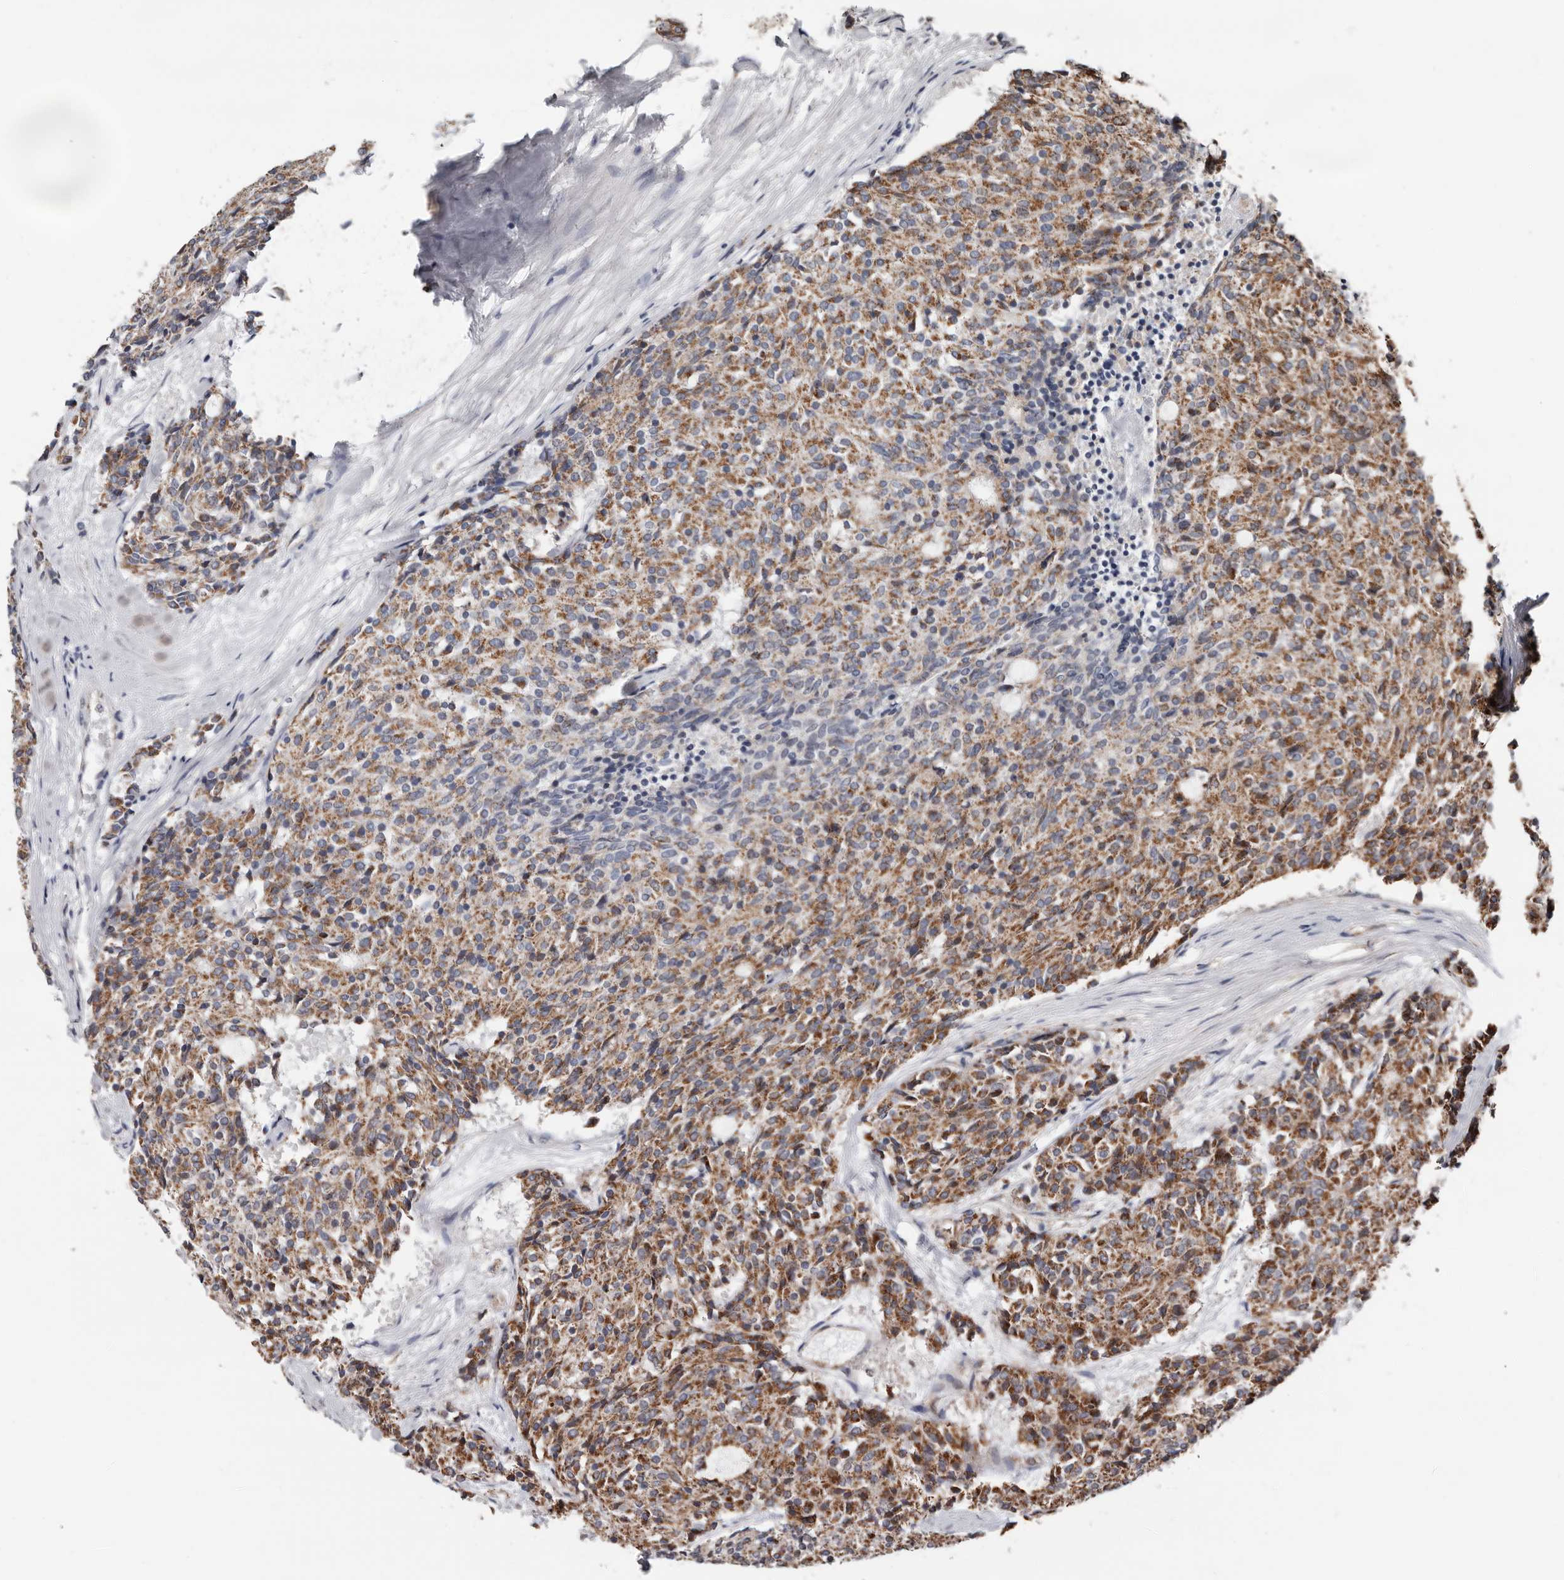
{"staining": {"intensity": "moderate", "quantity": ">75%", "location": "cytoplasmic/membranous"}, "tissue": "carcinoid", "cell_type": "Tumor cells", "image_type": "cancer", "snomed": [{"axis": "morphology", "description": "Carcinoid, malignant, NOS"}, {"axis": "topography", "description": "Pancreas"}], "caption": "A high-resolution histopathology image shows immunohistochemistry staining of carcinoid, which shows moderate cytoplasmic/membranous staining in approximately >75% of tumor cells. The staining was performed using DAB (3,3'-diaminobenzidine), with brown indicating positive protein expression. Nuclei are stained blue with hematoxylin.", "gene": "MRPL18", "patient": {"sex": "female", "age": 54}}